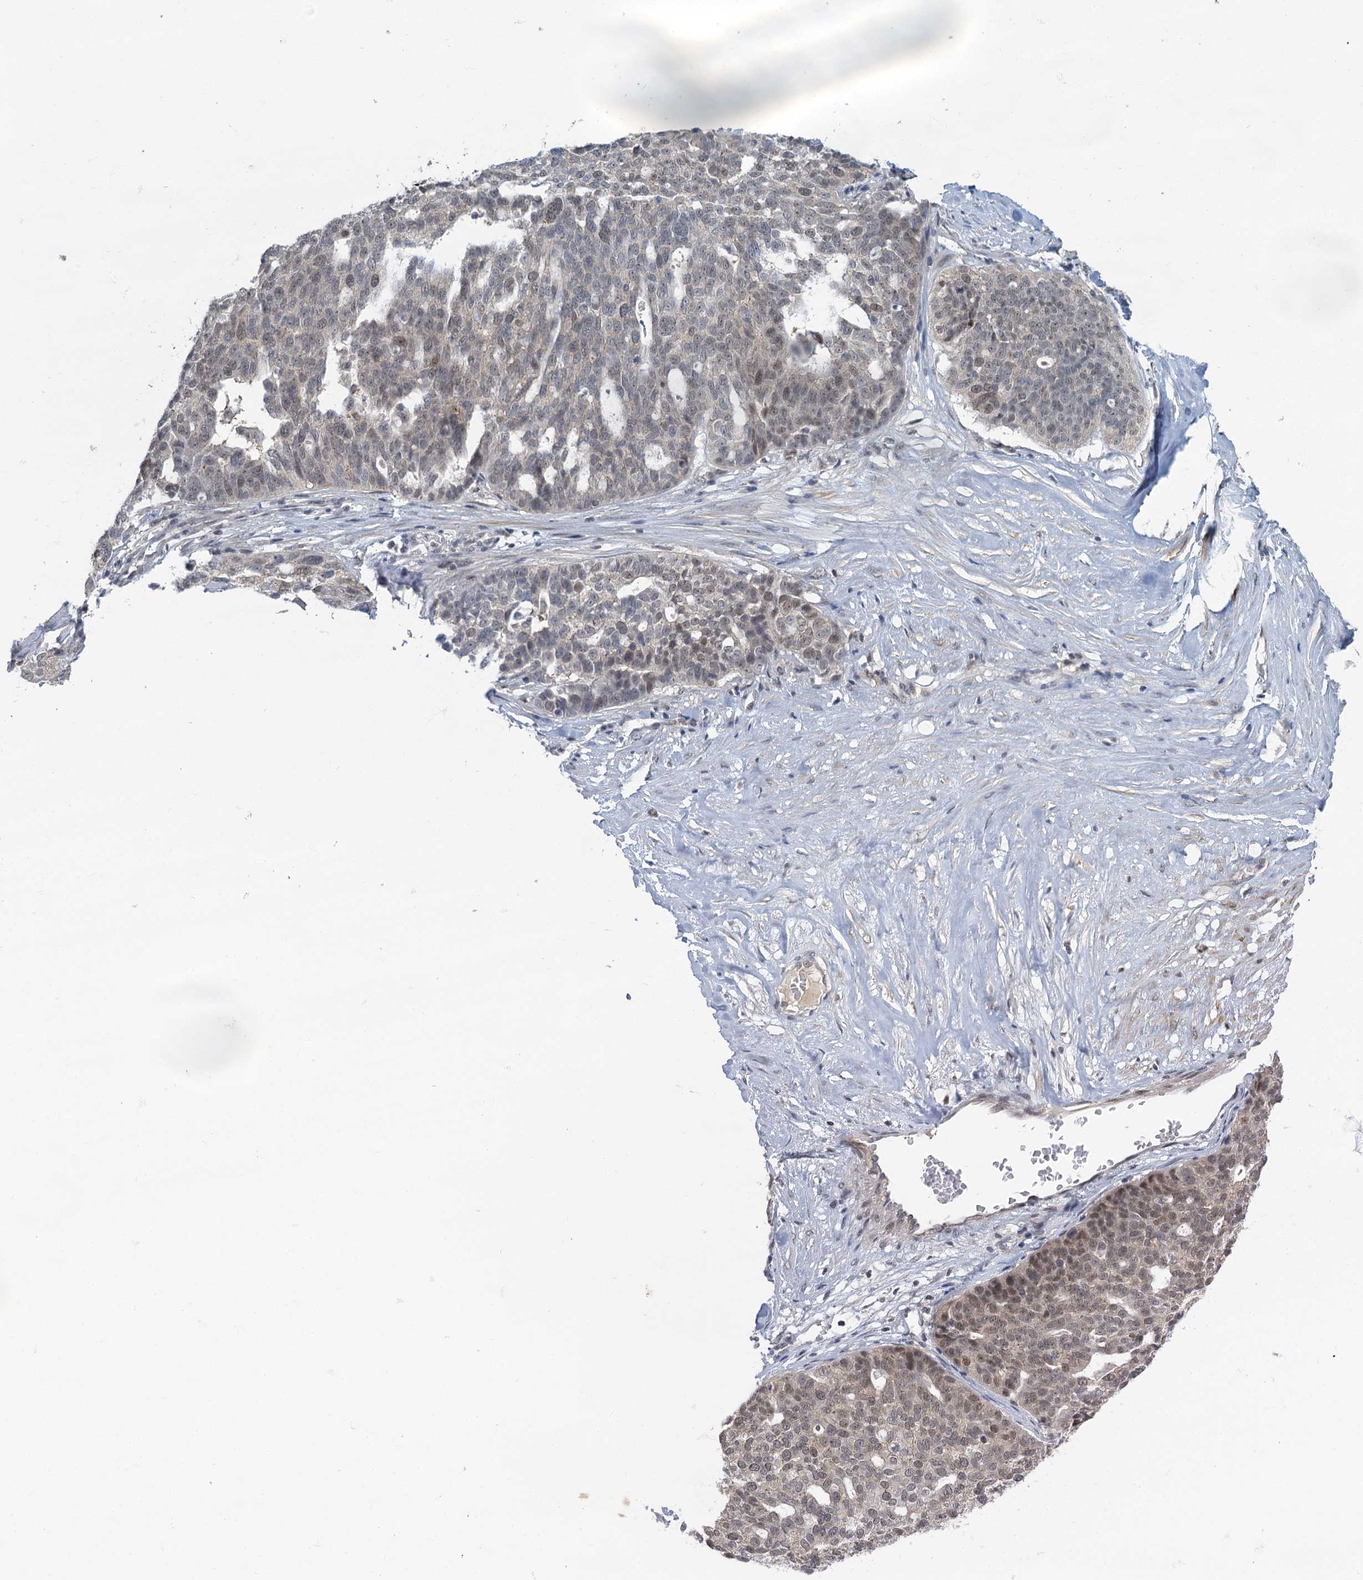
{"staining": {"intensity": "weak", "quantity": "25%-75%", "location": "nuclear"}, "tissue": "ovarian cancer", "cell_type": "Tumor cells", "image_type": "cancer", "snomed": [{"axis": "morphology", "description": "Cystadenocarcinoma, serous, NOS"}, {"axis": "topography", "description": "Ovary"}], "caption": "DAB immunohistochemical staining of ovarian cancer (serous cystadenocarcinoma) reveals weak nuclear protein positivity in approximately 25%-75% of tumor cells.", "gene": "GPATCH11", "patient": {"sex": "female", "age": 59}}